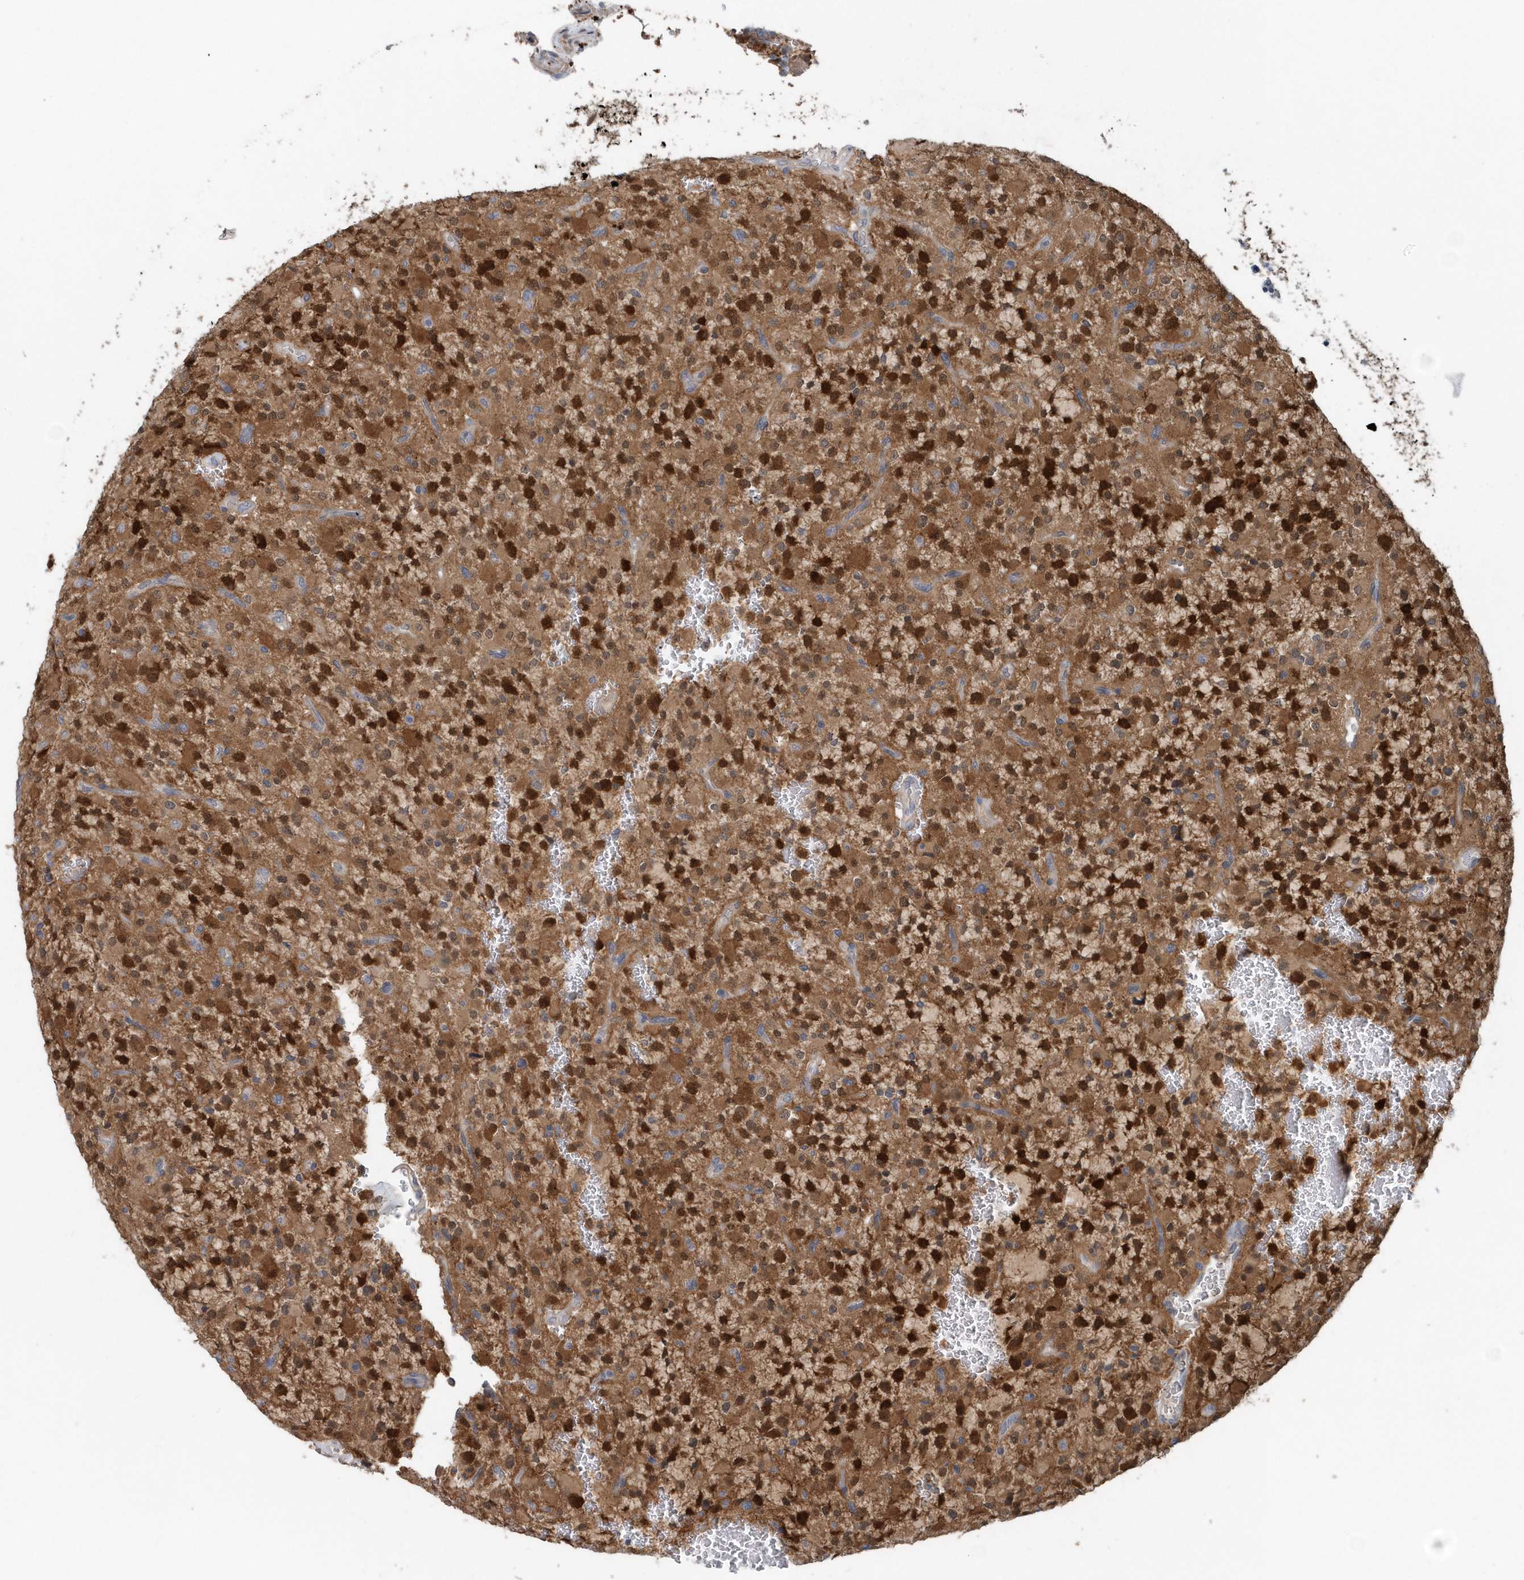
{"staining": {"intensity": "strong", "quantity": ">75%", "location": "cytoplasmic/membranous,nuclear"}, "tissue": "glioma", "cell_type": "Tumor cells", "image_type": "cancer", "snomed": [{"axis": "morphology", "description": "Glioma, malignant, High grade"}, {"axis": "topography", "description": "Brain"}], "caption": "Glioma stained for a protein (brown) reveals strong cytoplasmic/membranous and nuclear positive staining in about >75% of tumor cells.", "gene": "PFN2", "patient": {"sex": "male", "age": 34}}